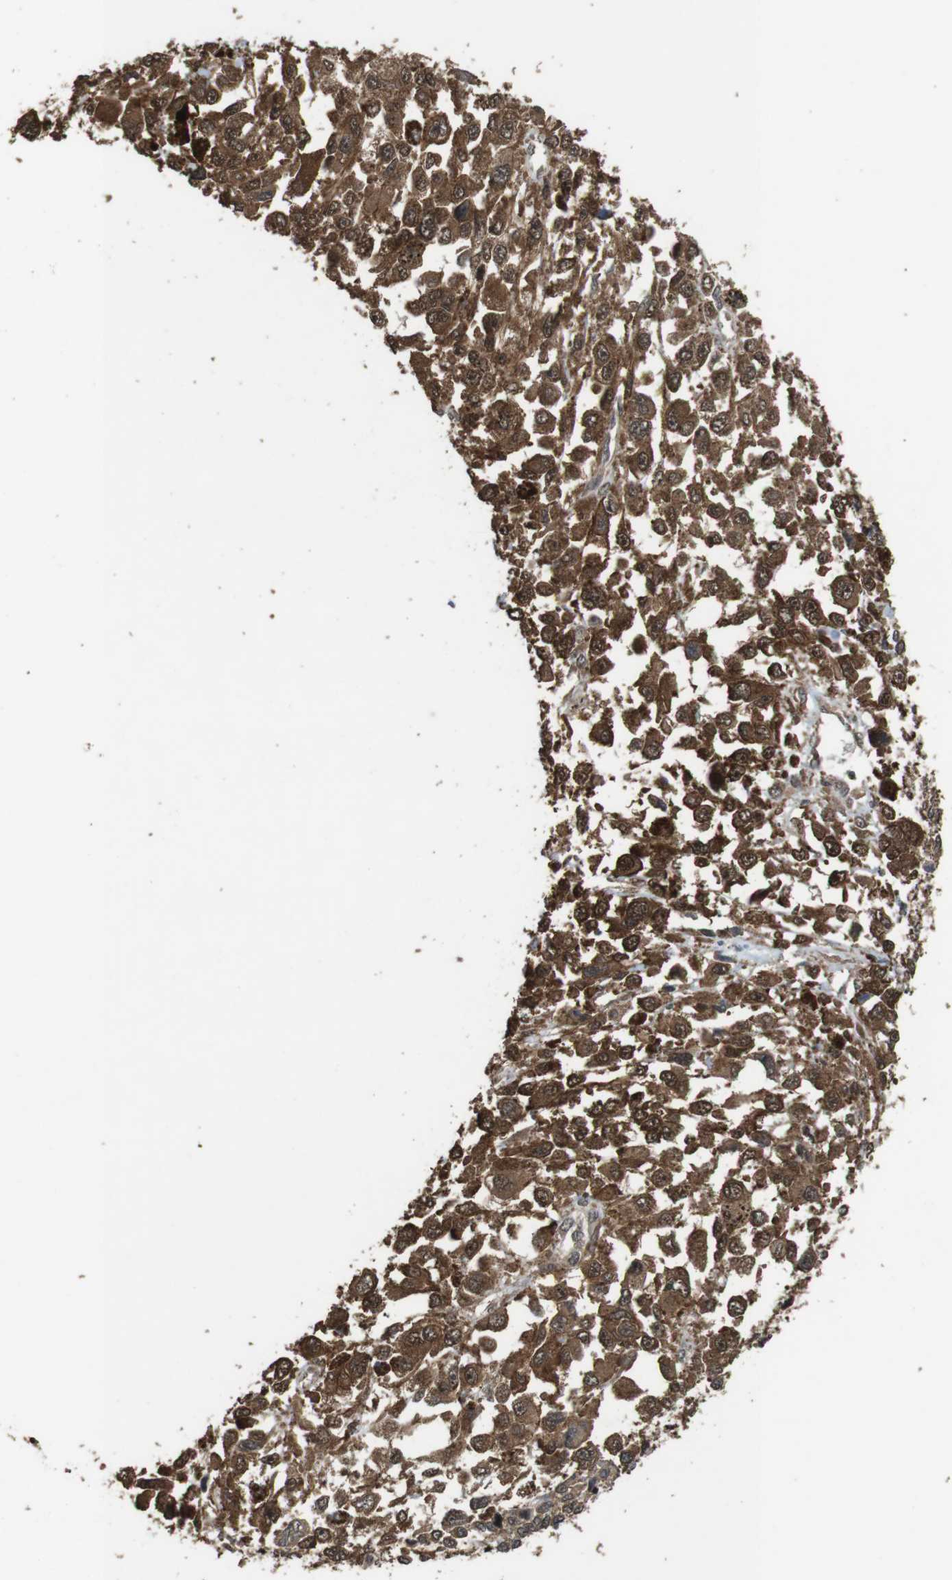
{"staining": {"intensity": "strong", "quantity": ">75%", "location": "cytoplasmic/membranous"}, "tissue": "melanoma", "cell_type": "Tumor cells", "image_type": "cancer", "snomed": [{"axis": "morphology", "description": "Malignant melanoma, Metastatic site"}, {"axis": "topography", "description": "Lymph node"}], "caption": "Immunohistochemistry (IHC) photomicrograph of neoplastic tissue: malignant melanoma (metastatic site) stained using IHC displays high levels of strong protein expression localized specifically in the cytoplasmic/membranous of tumor cells, appearing as a cytoplasmic/membranous brown color.", "gene": "BAG4", "patient": {"sex": "male", "age": 59}}